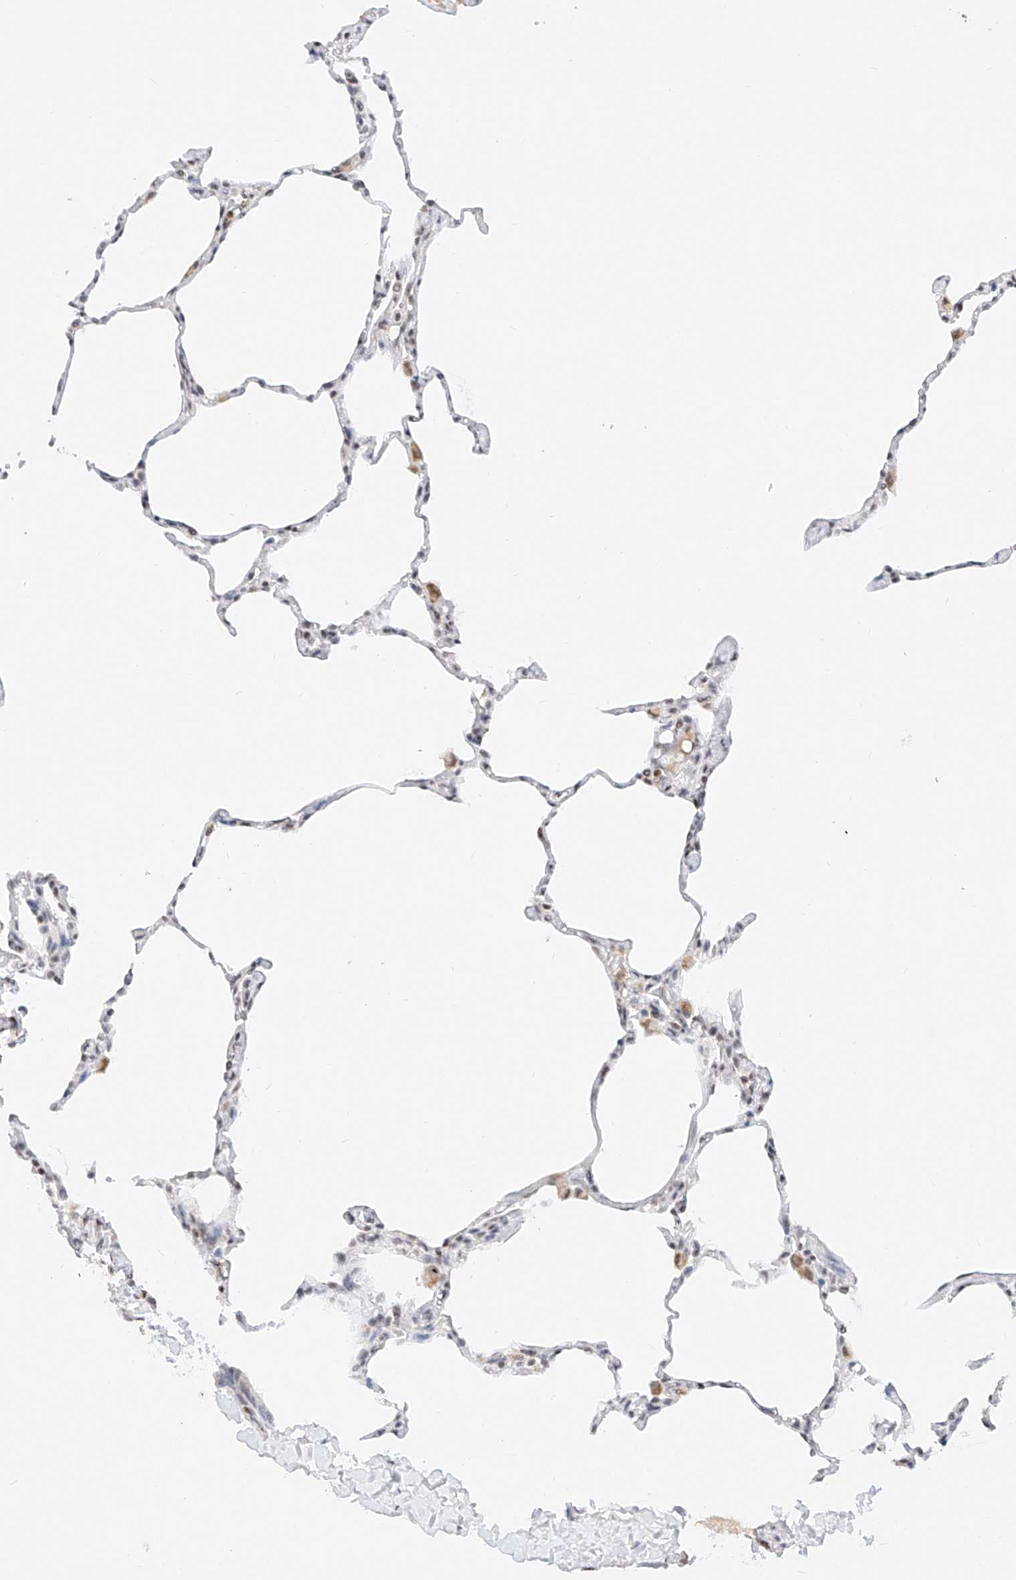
{"staining": {"intensity": "weak", "quantity": "<25%", "location": "cytoplasmic/membranous"}, "tissue": "lung", "cell_type": "Alveolar cells", "image_type": "normal", "snomed": [{"axis": "morphology", "description": "Normal tissue, NOS"}, {"axis": "topography", "description": "Lung"}], "caption": "Alveolar cells show no significant expression in unremarkable lung. (DAB IHC visualized using brightfield microscopy, high magnification).", "gene": "NRF1", "patient": {"sex": "male", "age": 20}}